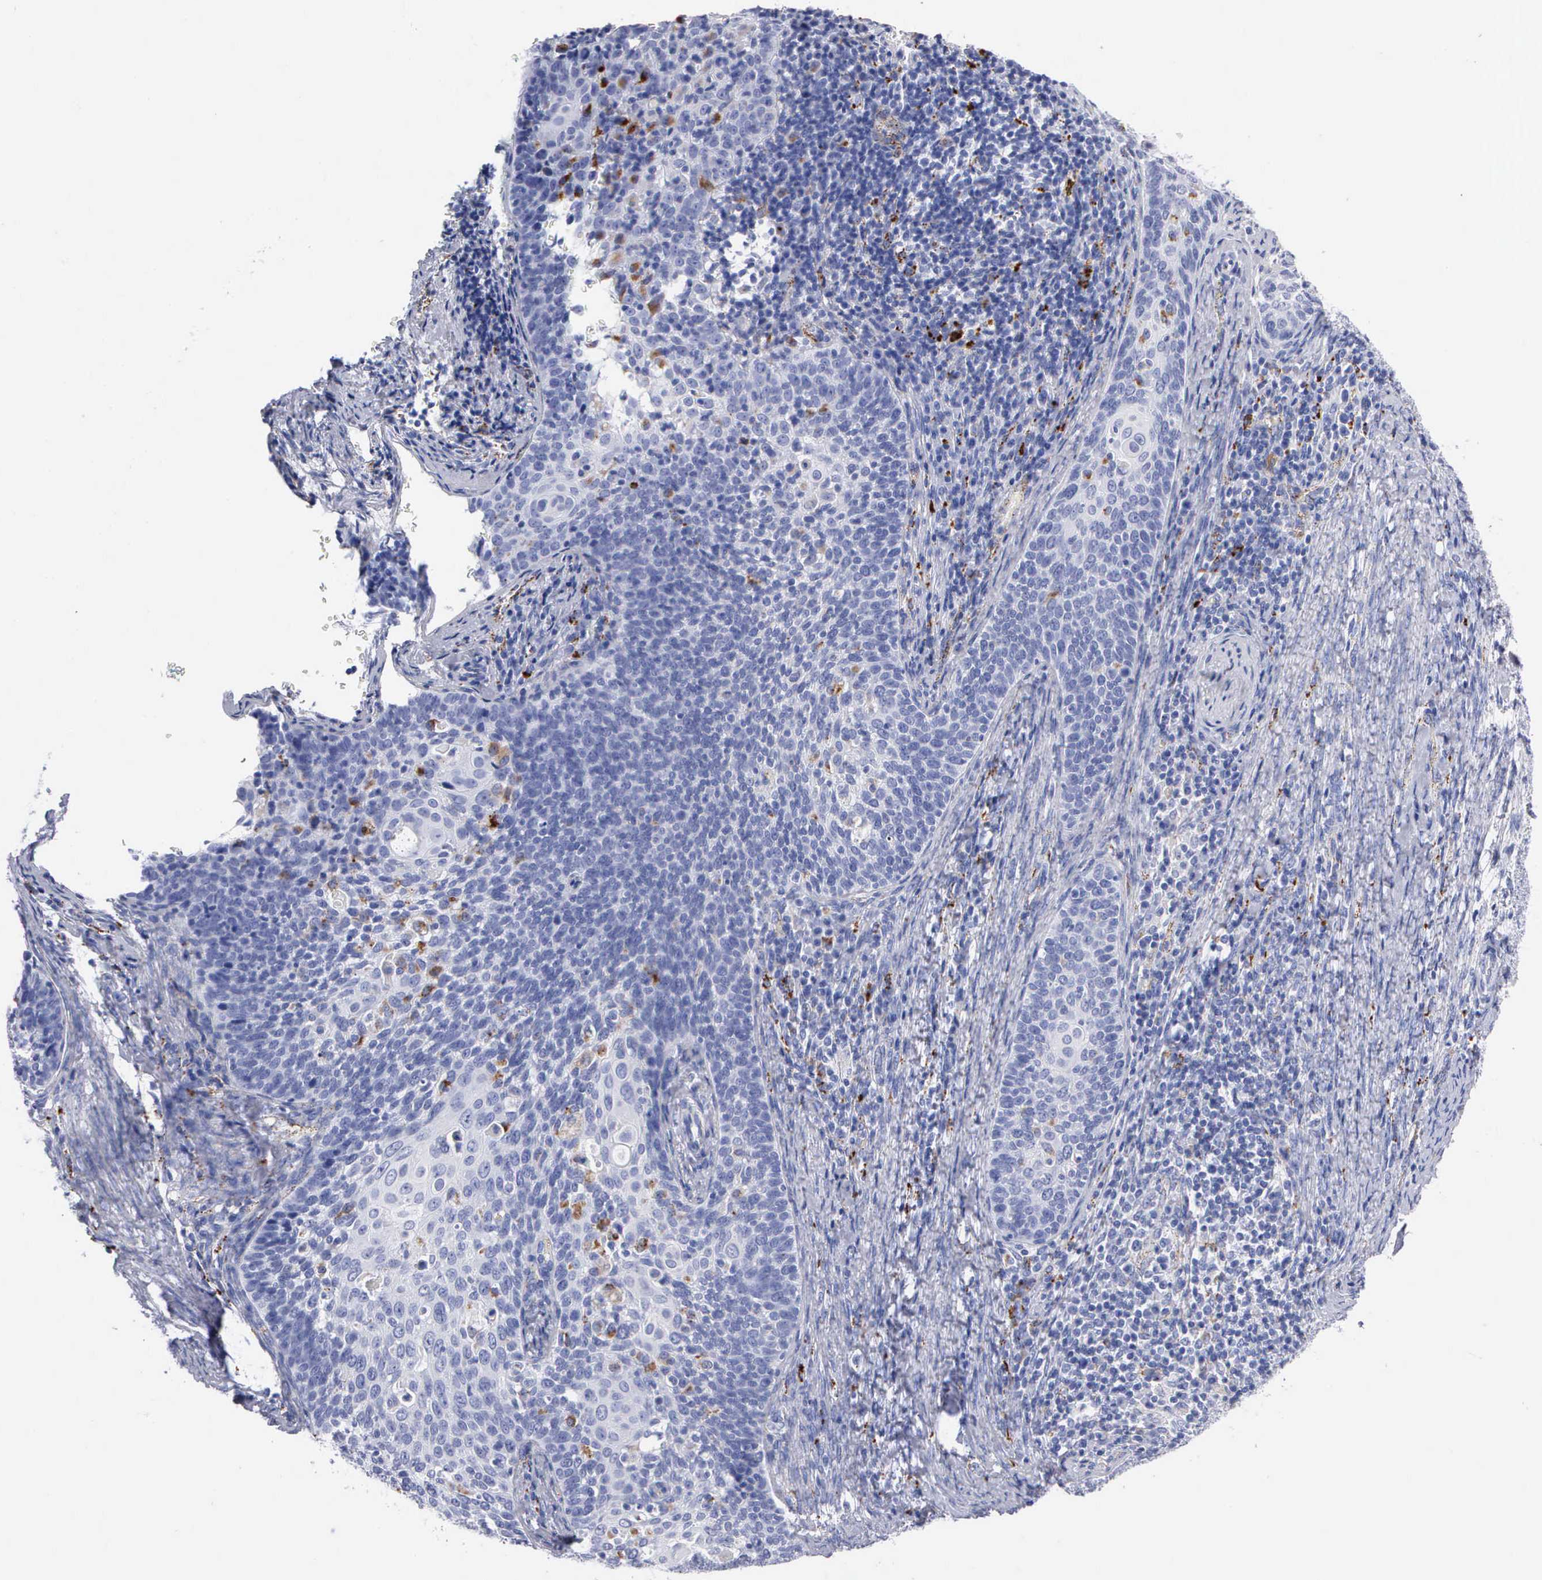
{"staining": {"intensity": "negative", "quantity": "none", "location": "none"}, "tissue": "cervical cancer", "cell_type": "Tumor cells", "image_type": "cancer", "snomed": [{"axis": "morphology", "description": "Squamous cell carcinoma, NOS"}, {"axis": "topography", "description": "Cervix"}], "caption": "IHC histopathology image of cervical cancer (squamous cell carcinoma) stained for a protein (brown), which reveals no positivity in tumor cells.", "gene": "CTSL", "patient": {"sex": "female", "age": 33}}